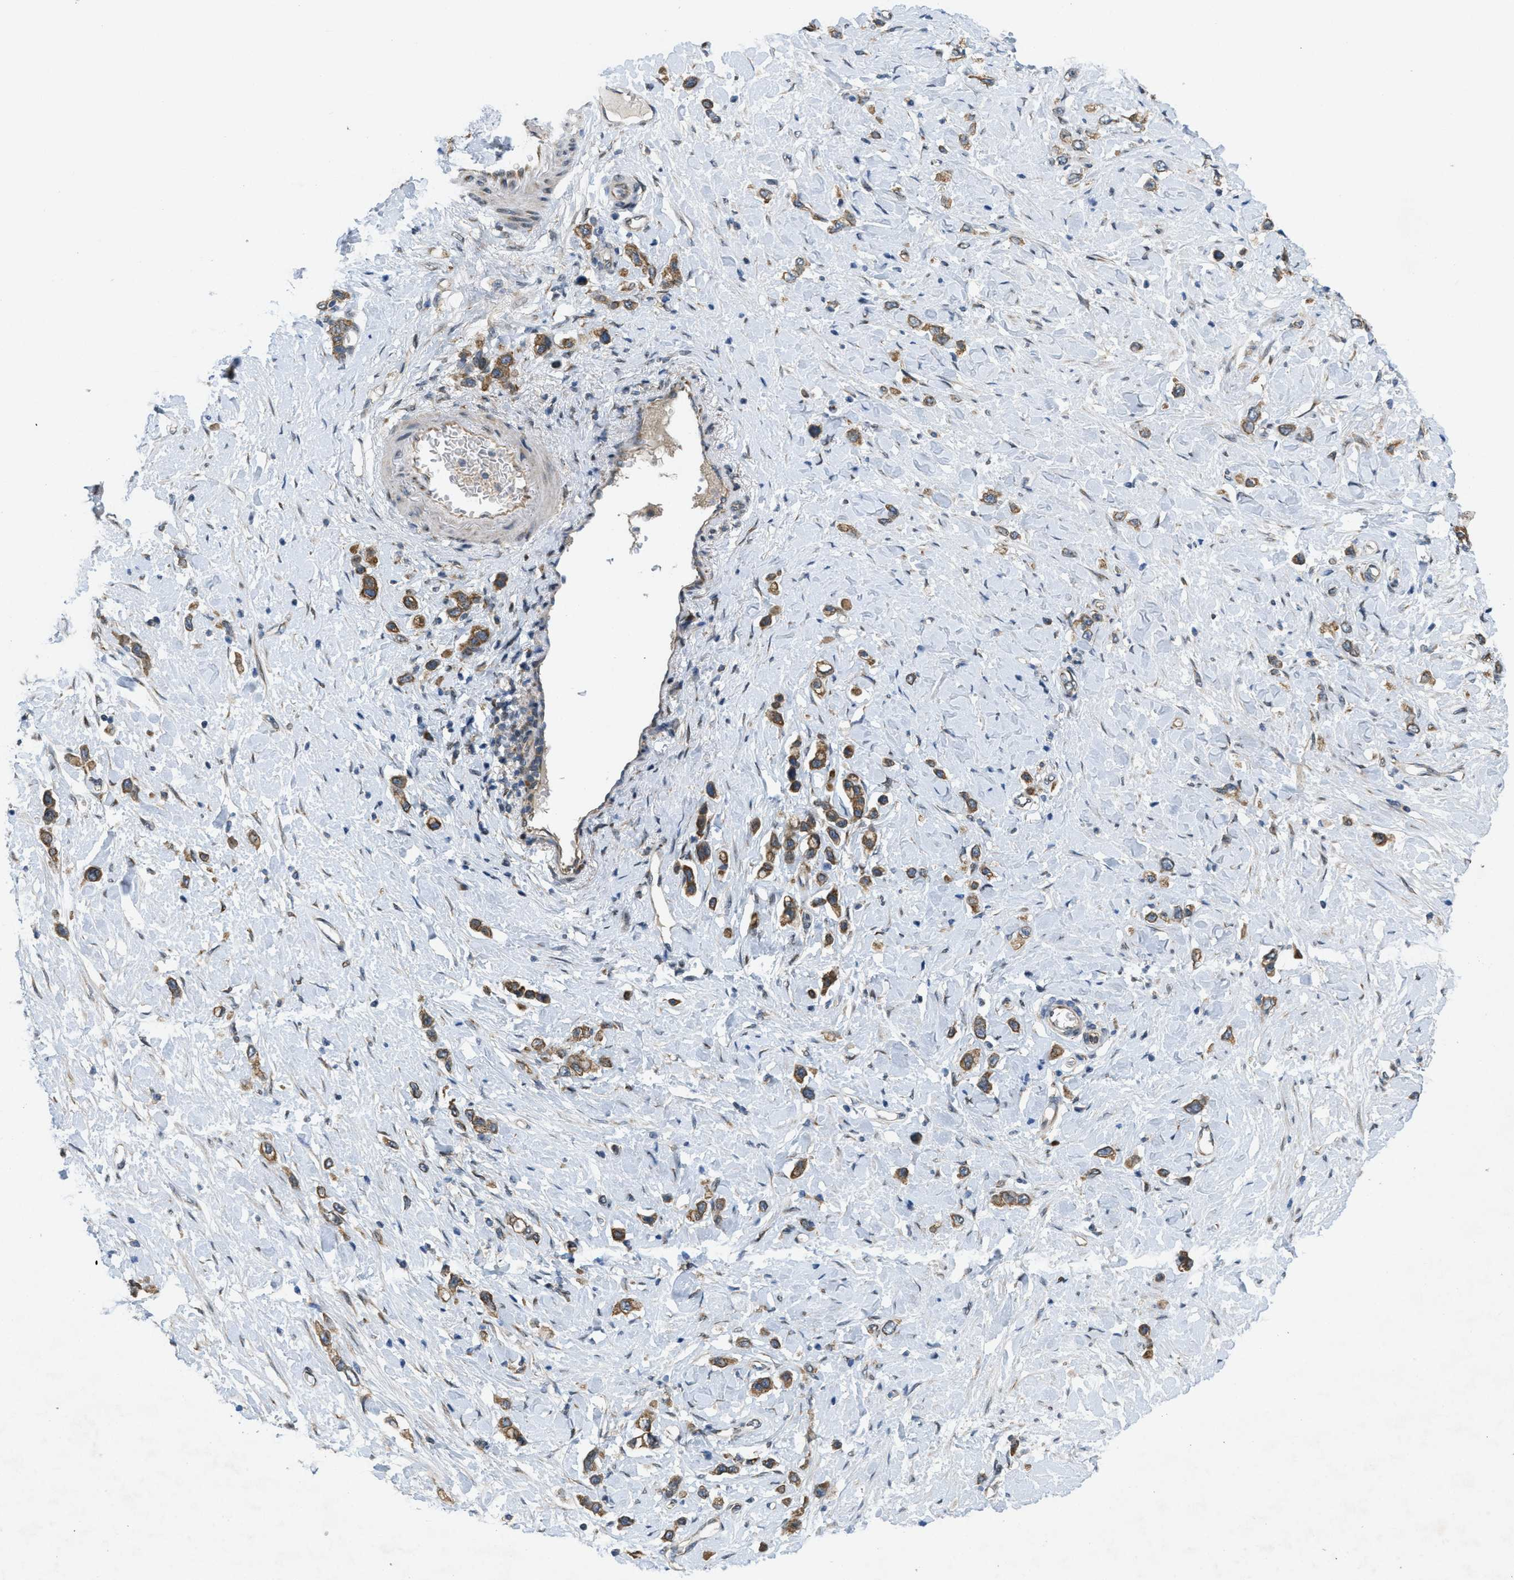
{"staining": {"intensity": "moderate", "quantity": ">75%", "location": "cytoplasmic/membranous"}, "tissue": "stomach cancer", "cell_type": "Tumor cells", "image_type": "cancer", "snomed": [{"axis": "morphology", "description": "Adenocarcinoma, NOS"}, {"axis": "topography", "description": "Stomach"}], "caption": "Immunohistochemical staining of human adenocarcinoma (stomach) reveals medium levels of moderate cytoplasmic/membranous protein expression in approximately >75% of tumor cells. Using DAB (brown) and hematoxylin (blue) stains, captured at high magnification using brightfield microscopy.", "gene": "IFNLR1", "patient": {"sex": "female", "age": 65}}